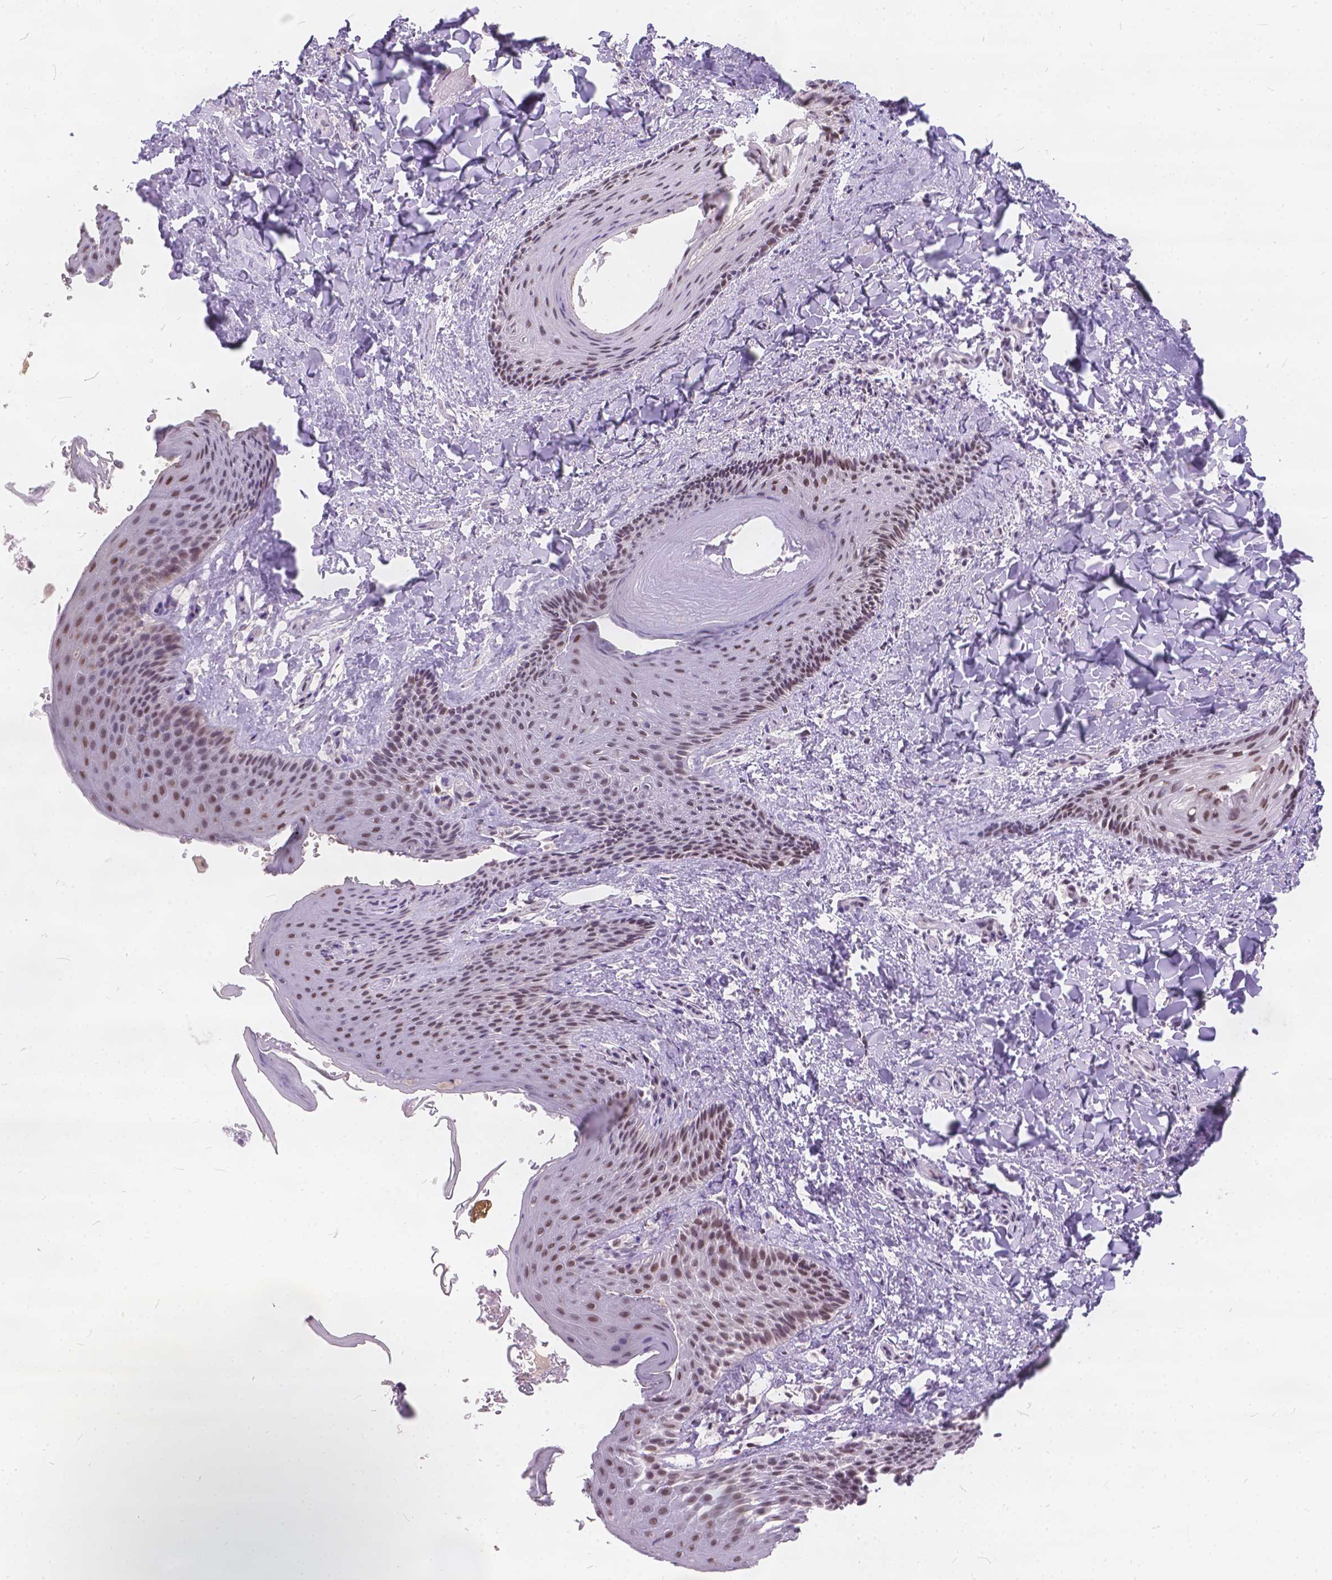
{"staining": {"intensity": "moderate", "quantity": ">75%", "location": "nuclear"}, "tissue": "skin", "cell_type": "Epidermal cells", "image_type": "normal", "snomed": [{"axis": "morphology", "description": "Normal tissue, NOS"}, {"axis": "topography", "description": "Anal"}], "caption": "Protein analysis of benign skin demonstrates moderate nuclear expression in approximately >75% of epidermal cells. (DAB IHC with brightfield microscopy, high magnification).", "gene": "FAM53A", "patient": {"sex": "male", "age": 36}}